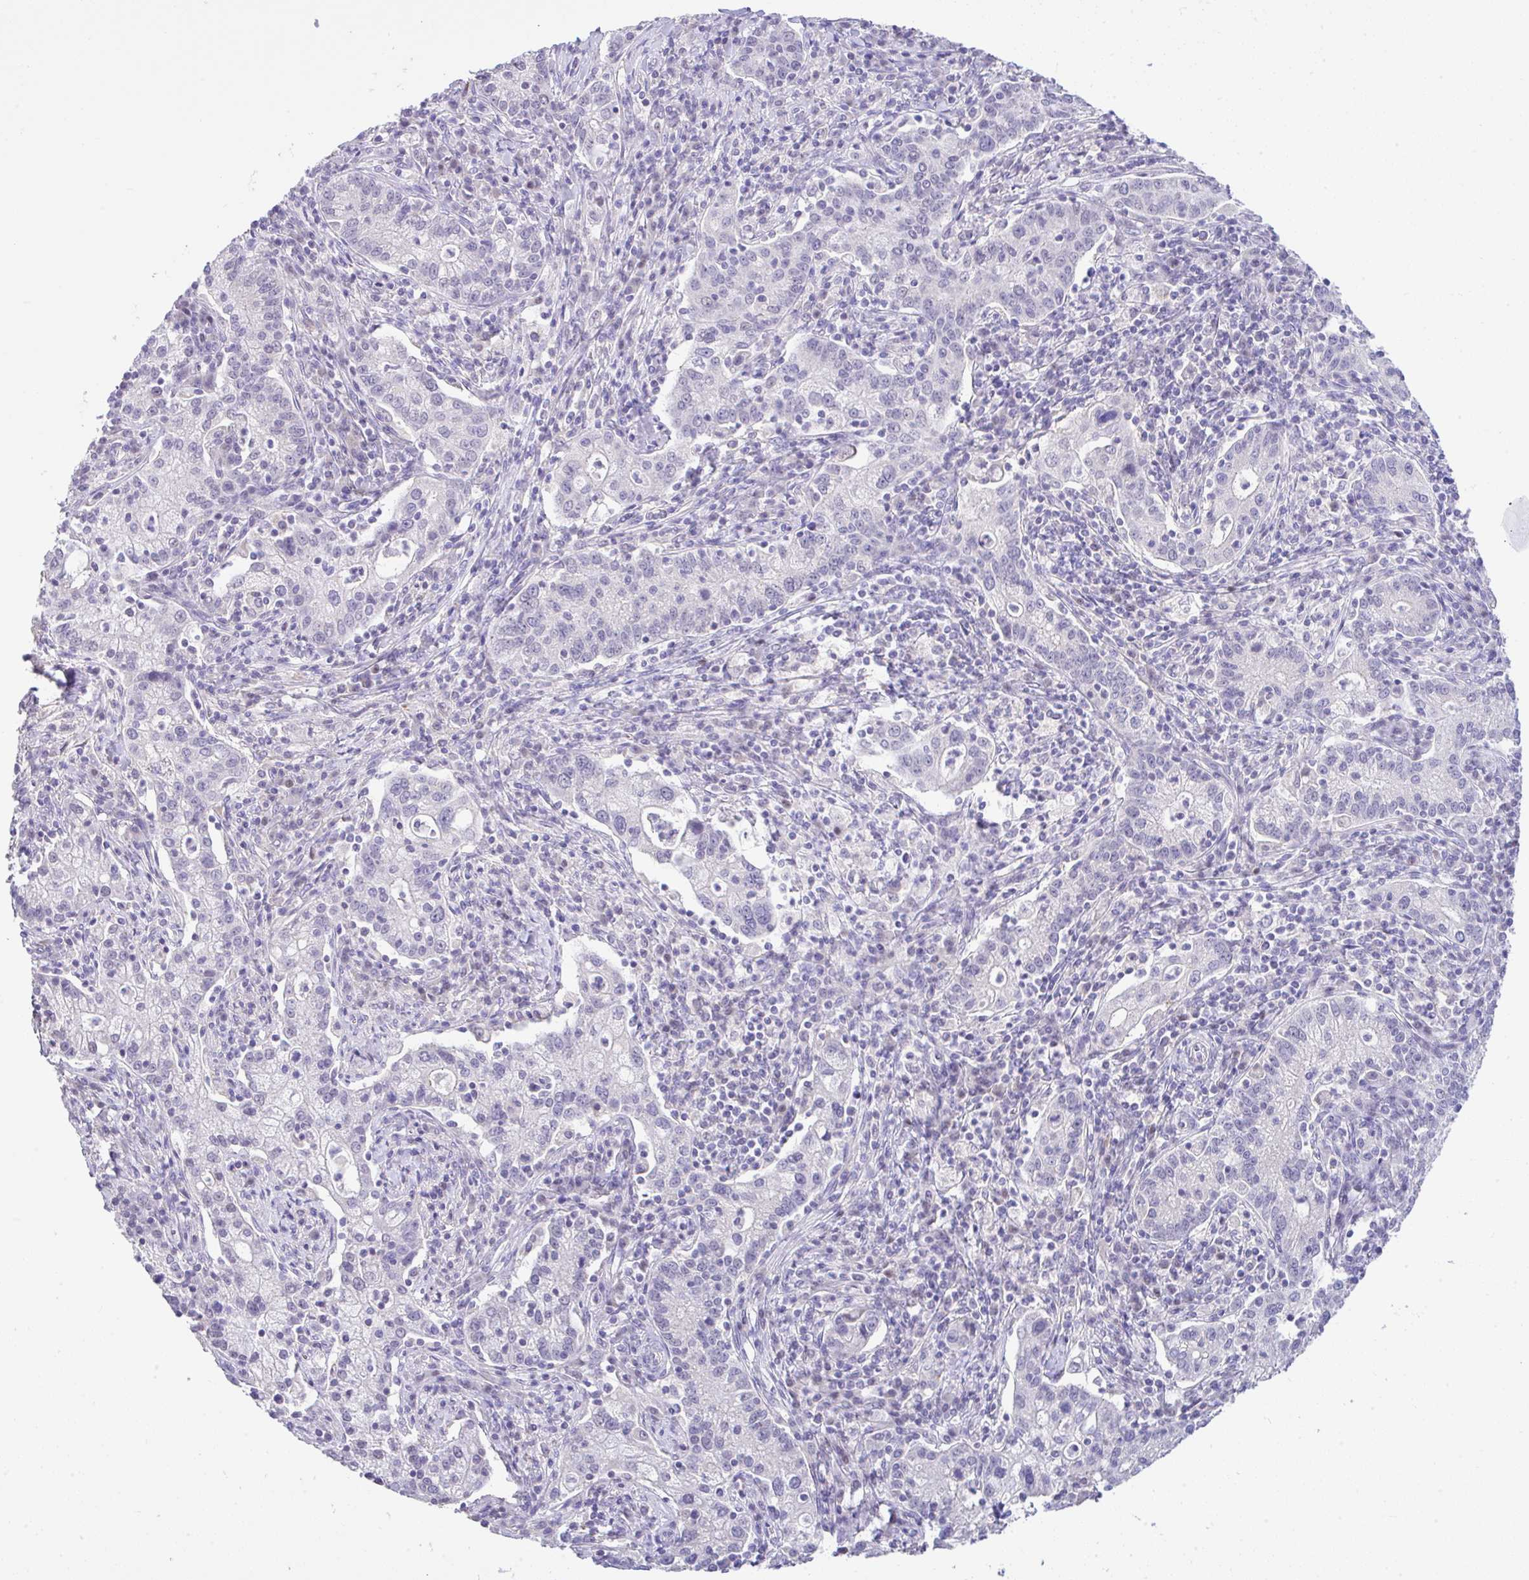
{"staining": {"intensity": "negative", "quantity": "none", "location": "none"}, "tissue": "cervical cancer", "cell_type": "Tumor cells", "image_type": "cancer", "snomed": [{"axis": "morphology", "description": "Normal tissue, NOS"}, {"axis": "morphology", "description": "Adenocarcinoma, NOS"}, {"axis": "topography", "description": "Cervix"}], "caption": "DAB immunohistochemical staining of cervical adenocarcinoma demonstrates no significant staining in tumor cells.", "gene": "CTU1", "patient": {"sex": "female", "age": 44}}